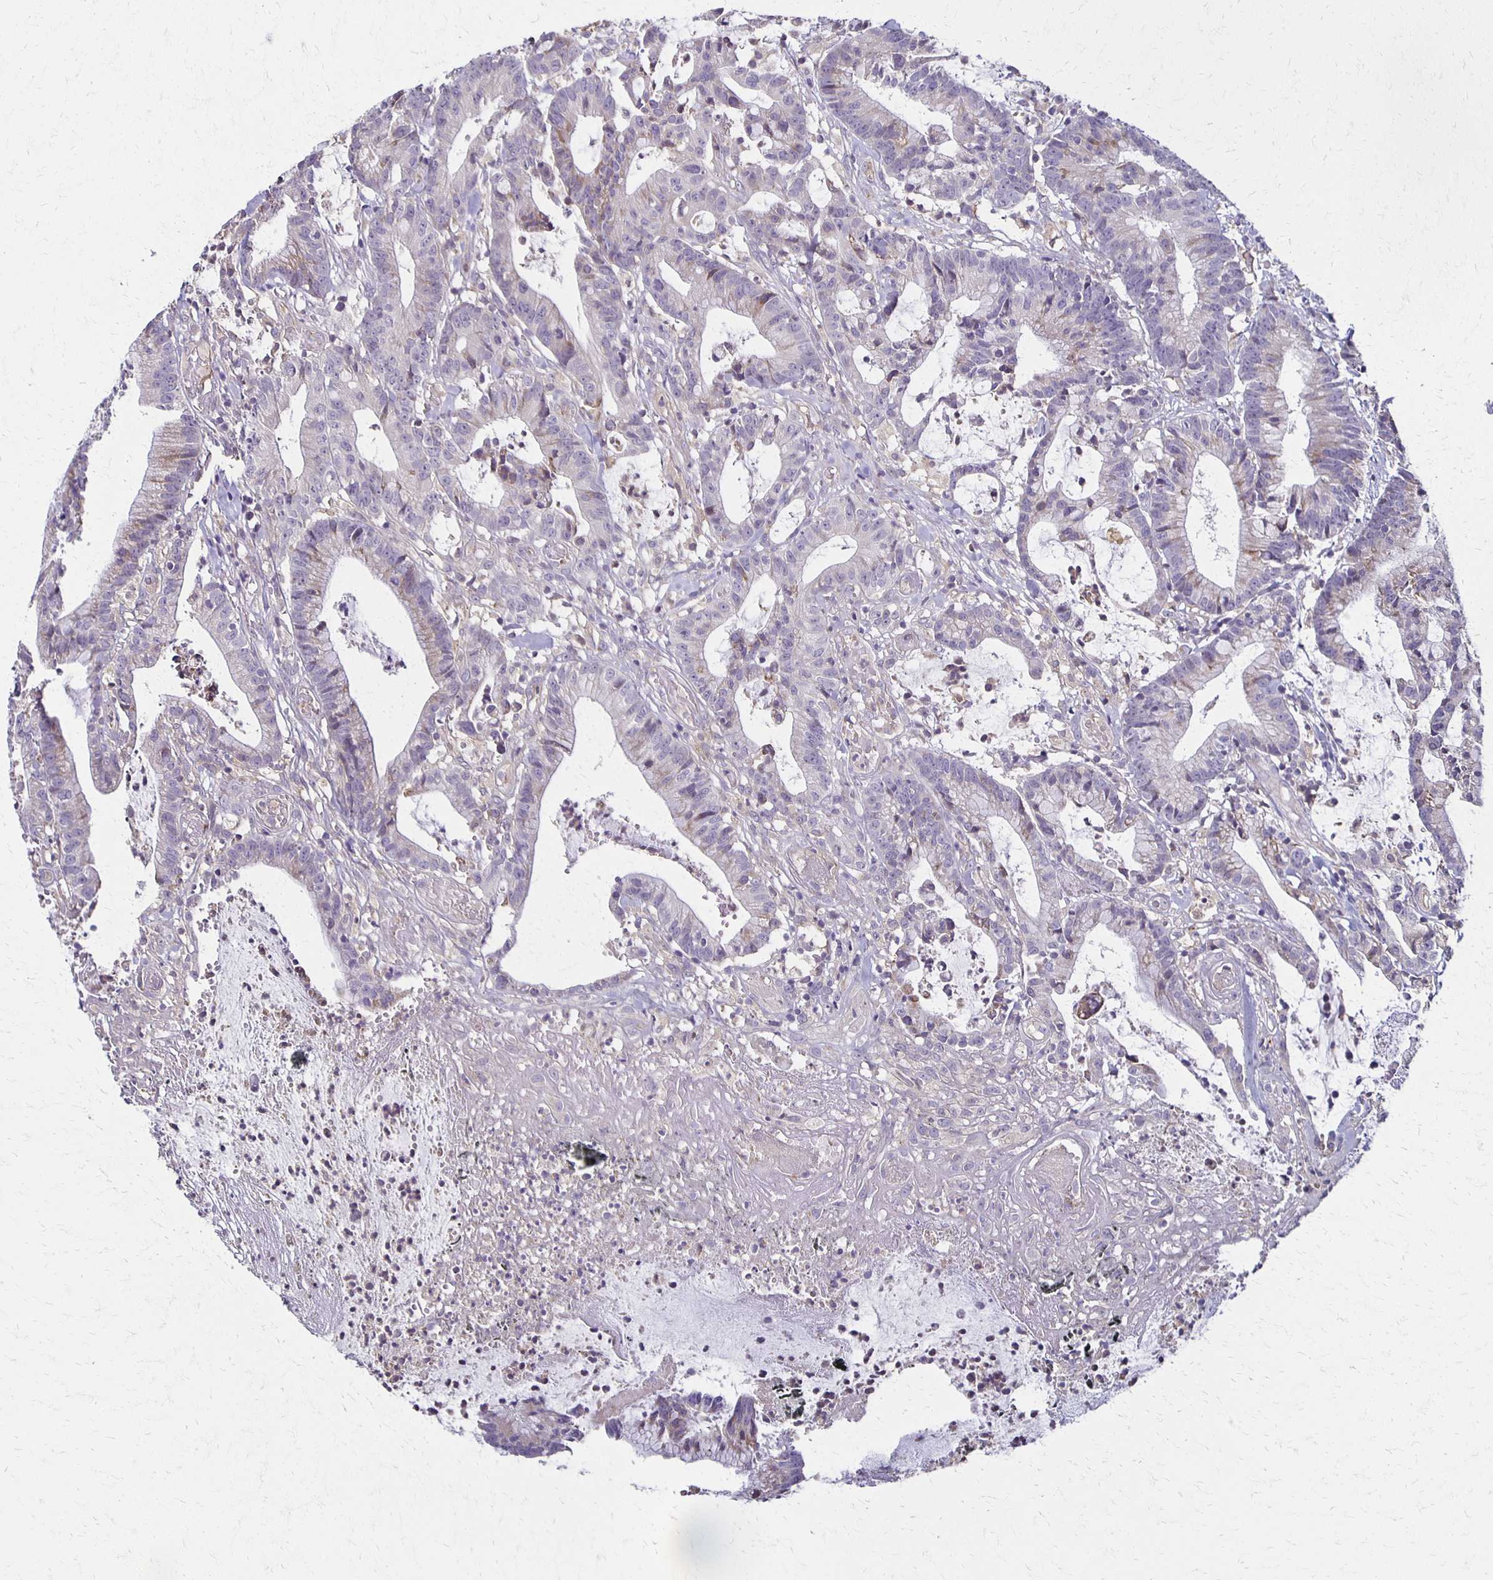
{"staining": {"intensity": "negative", "quantity": "none", "location": "none"}, "tissue": "colorectal cancer", "cell_type": "Tumor cells", "image_type": "cancer", "snomed": [{"axis": "morphology", "description": "Adenocarcinoma, NOS"}, {"axis": "topography", "description": "Colon"}], "caption": "Immunohistochemistry (IHC) photomicrograph of human adenocarcinoma (colorectal) stained for a protein (brown), which demonstrates no expression in tumor cells. (Brightfield microscopy of DAB immunohistochemistry at high magnification).", "gene": "GPX4", "patient": {"sex": "female", "age": 78}}